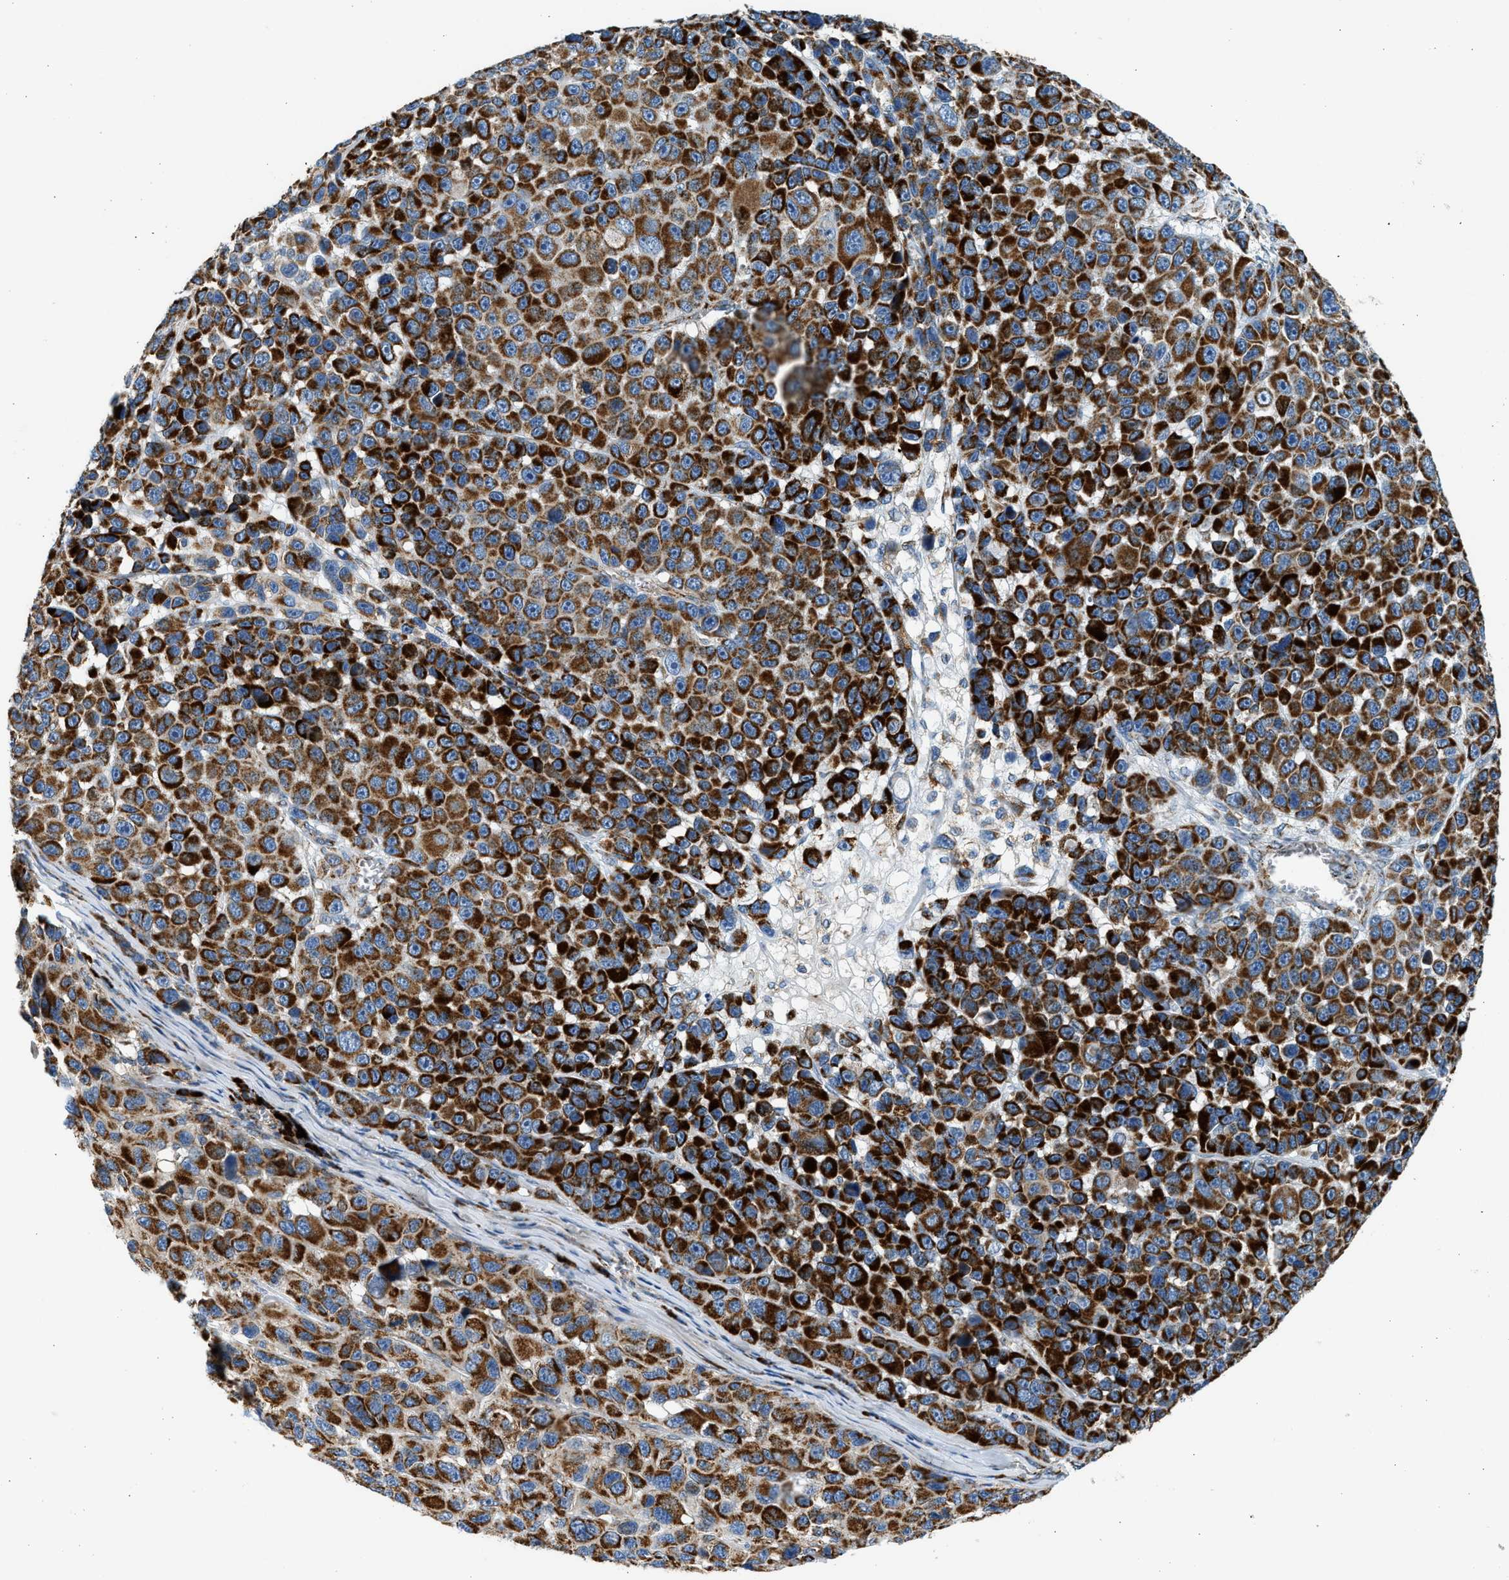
{"staining": {"intensity": "strong", "quantity": ">75%", "location": "cytoplasmic/membranous"}, "tissue": "melanoma", "cell_type": "Tumor cells", "image_type": "cancer", "snomed": [{"axis": "morphology", "description": "Malignant melanoma, NOS"}, {"axis": "topography", "description": "Skin"}], "caption": "A high amount of strong cytoplasmic/membranous expression is present in approximately >75% of tumor cells in melanoma tissue.", "gene": "KCNMB3", "patient": {"sex": "male", "age": 53}}